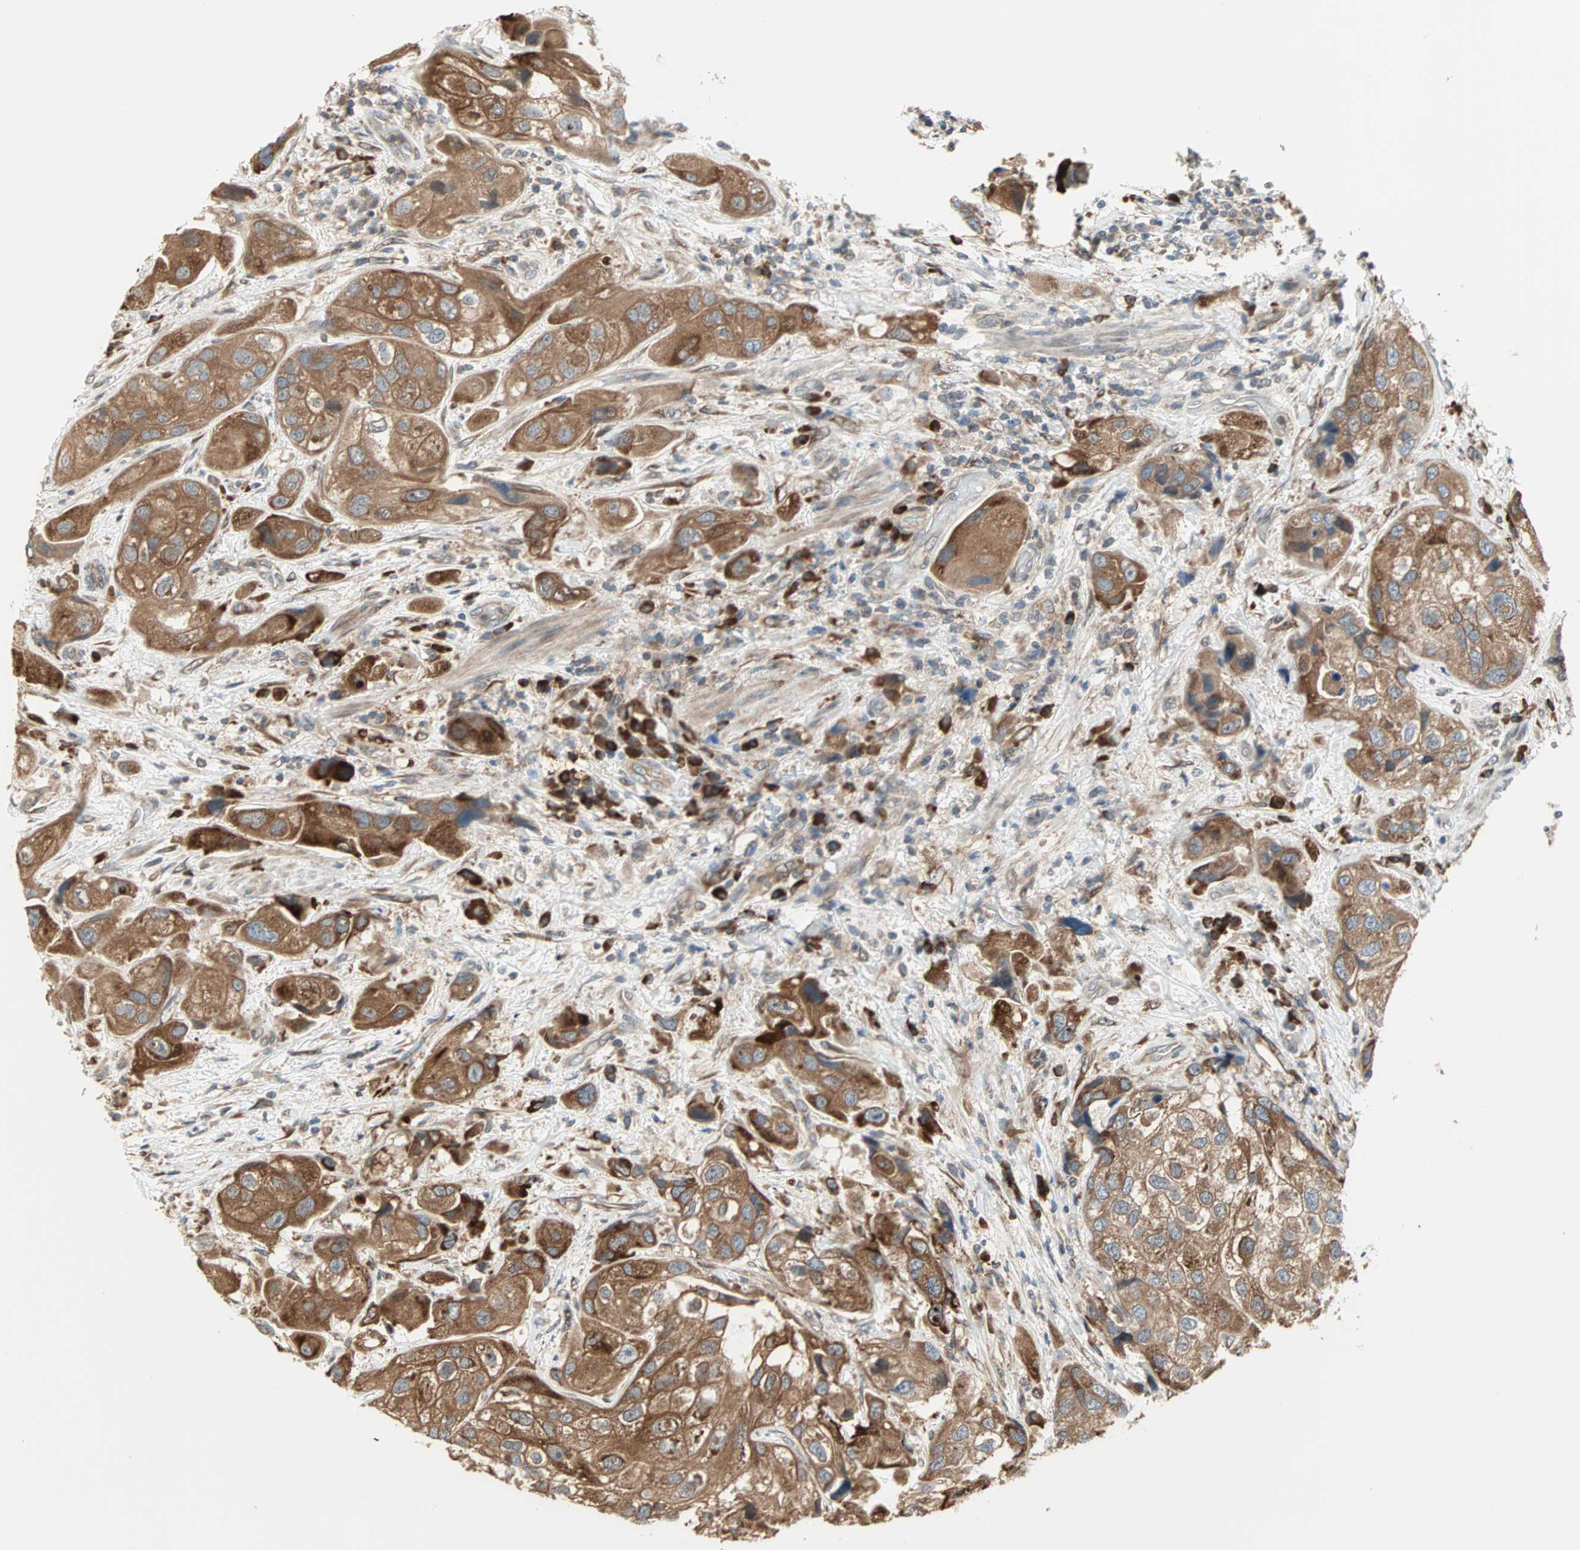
{"staining": {"intensity": "strong", "quantity": ">75%", "location": "cytoplasmic/membranous"}, "tissue": "urothelial cancer", "cell_type": "Tumor cells", "image_type": "cancer", "snomed": [{"axis": "morphology", "description": "Urothelial carcinoma, High grade"}, {"axis": "topography", "description": "Urinary bladder"}], "caption": "DAB immunohistochemical staining of human high-grade urothelial carcinoma demonstrates strong cytoplasmic/membranous protein staining in approximately >75% of tumor cells. The staining was performed using DAB, with brown indicating positive protein expression. Nuclei are stained blue with hematoxylin.", "gene": "SAR1A", "patient": {"sex": "female", "age": 64}}